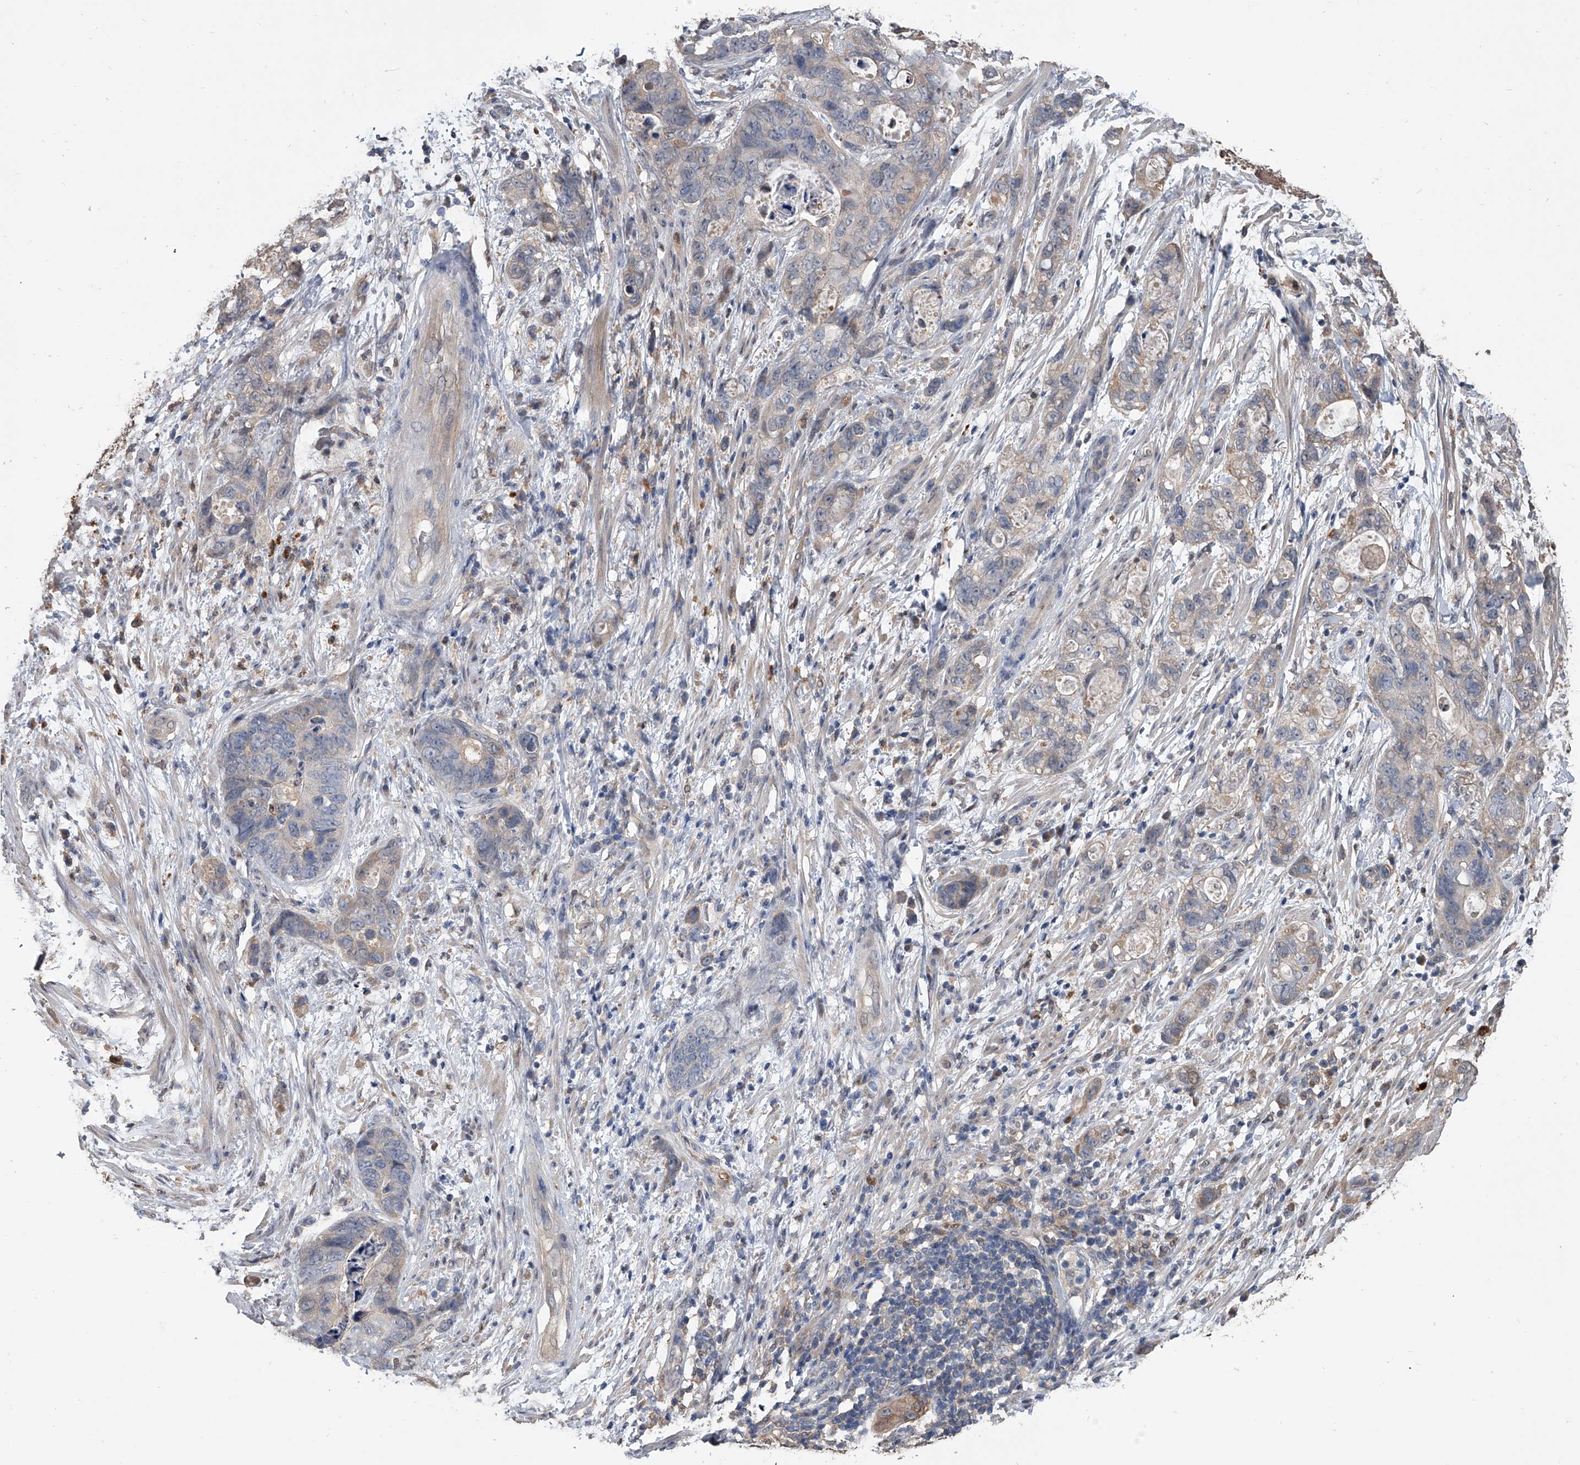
{"staining": {"intensity": "negative", "quantity": "none", "location": "none"}, "tissue": "stomach cancer", "cell_type": "Tumor cells", "image_type": "cancer", "snomed": [{"axis": "morphology", "description": "Normal tissue, NOS"}, {"axis": "morphology", "description": "Adenocarcinoma, NOS"}, {"axis": "topography", "description": "Stomach"}], "caption": "Protein analysis of stomach adenocarcinoma displays no significant positivity in tumor cells. (DAB (3,3'-diaminobenzidine) IHC with hematoxylin counter stain).", "gene": "DOCK9", "patient": {"sex": "female", "age": 89}}